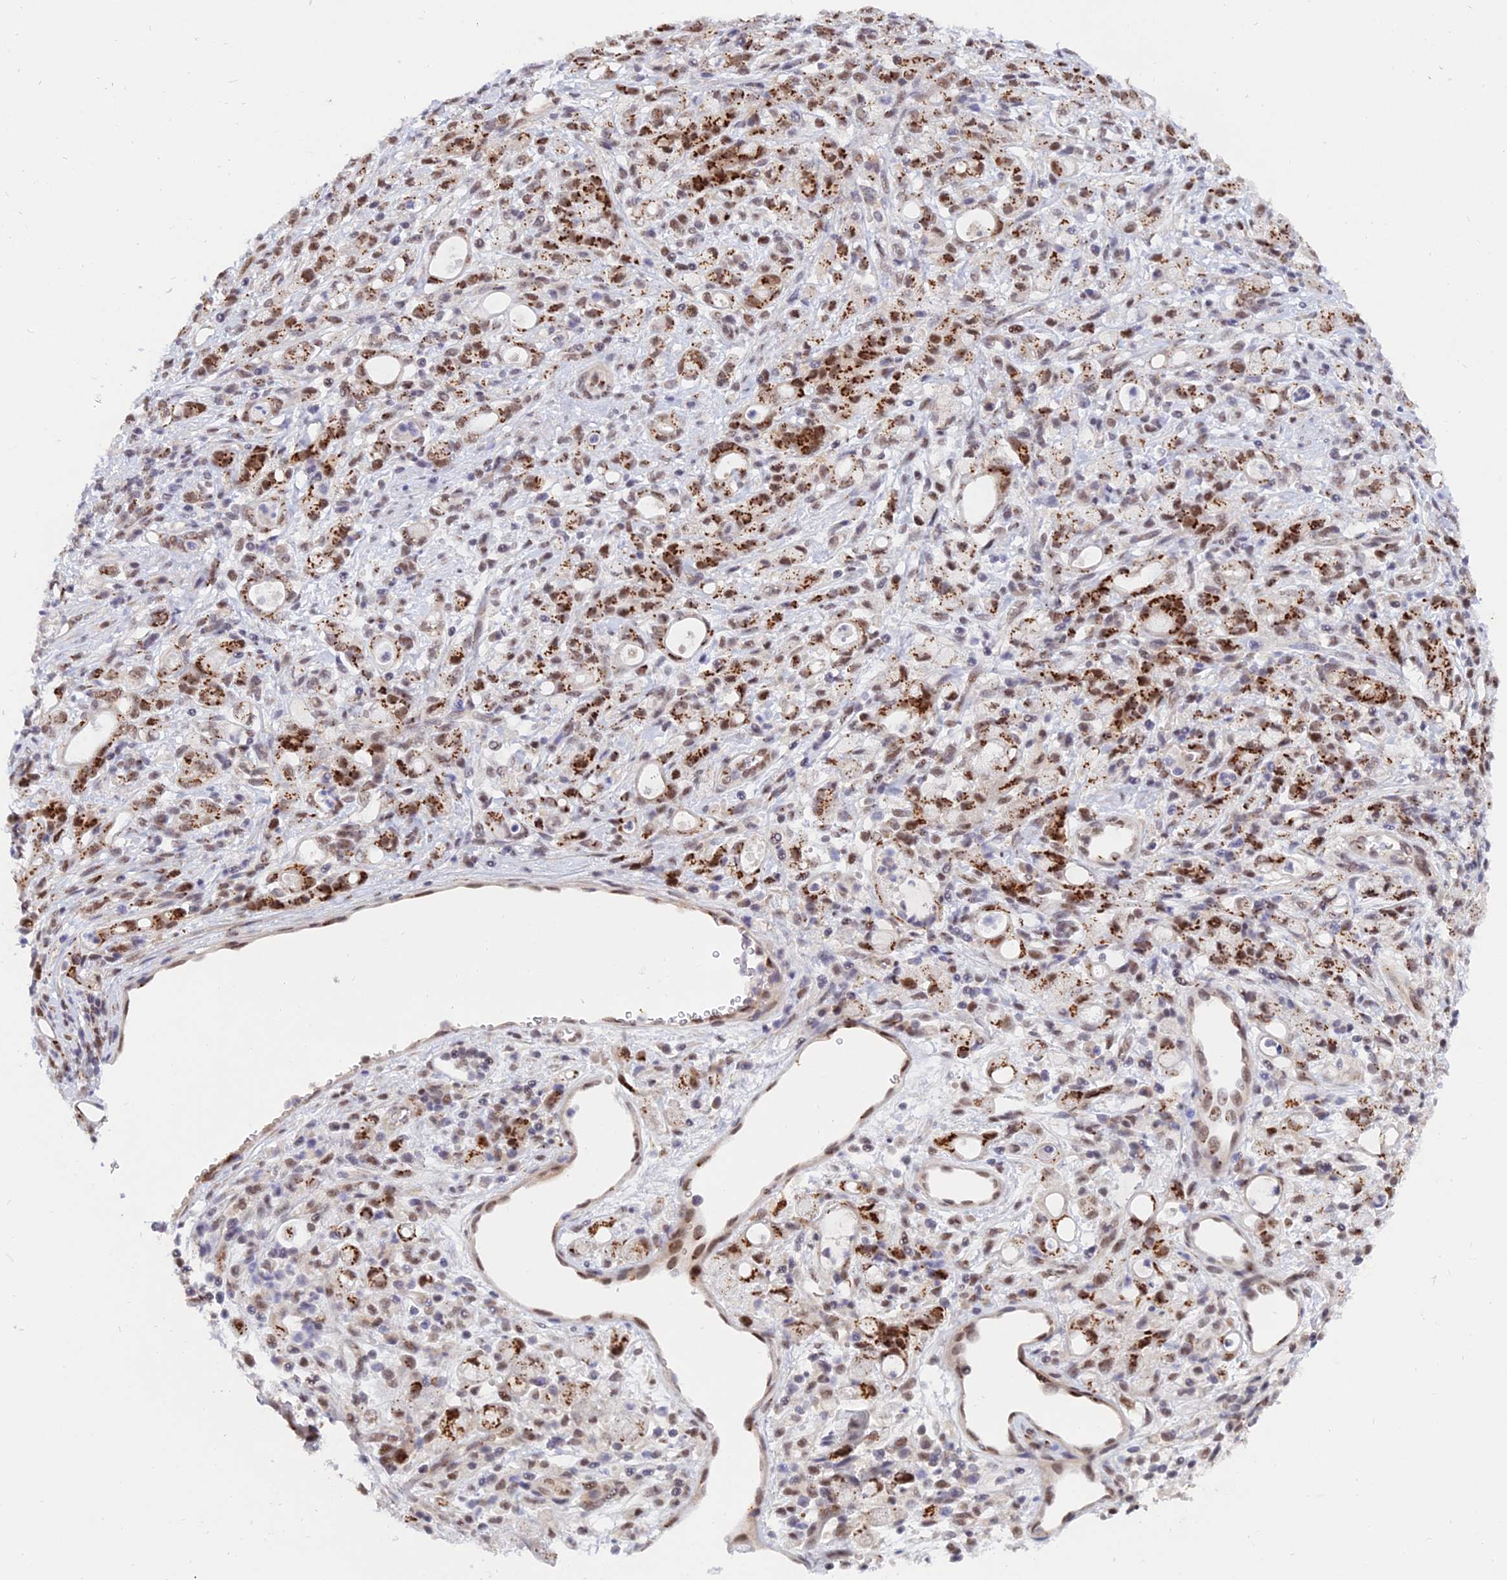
{"staining": {"intensity": "strong", "quantity": ">75%", "location": "cytoplasmic/membranous,nuclear"}, "tissue": "stomach cancer", "cell_type": "Tumor cells", "image_type": "cancer", "snomed": [{"axis": "morphology", "description": "Adenocarcinoma, NOS"}, {"axis": "topography", "description": "Stomach"}], "caption": "Immunohistochemistry of stomach adenocarcinoma displays high levels of strong cytoplasmic/membranous and nuclear expression in about >75% of tumor cells.", "gene": "THOC3", "patient": {"sex": "female", "age": 60}}